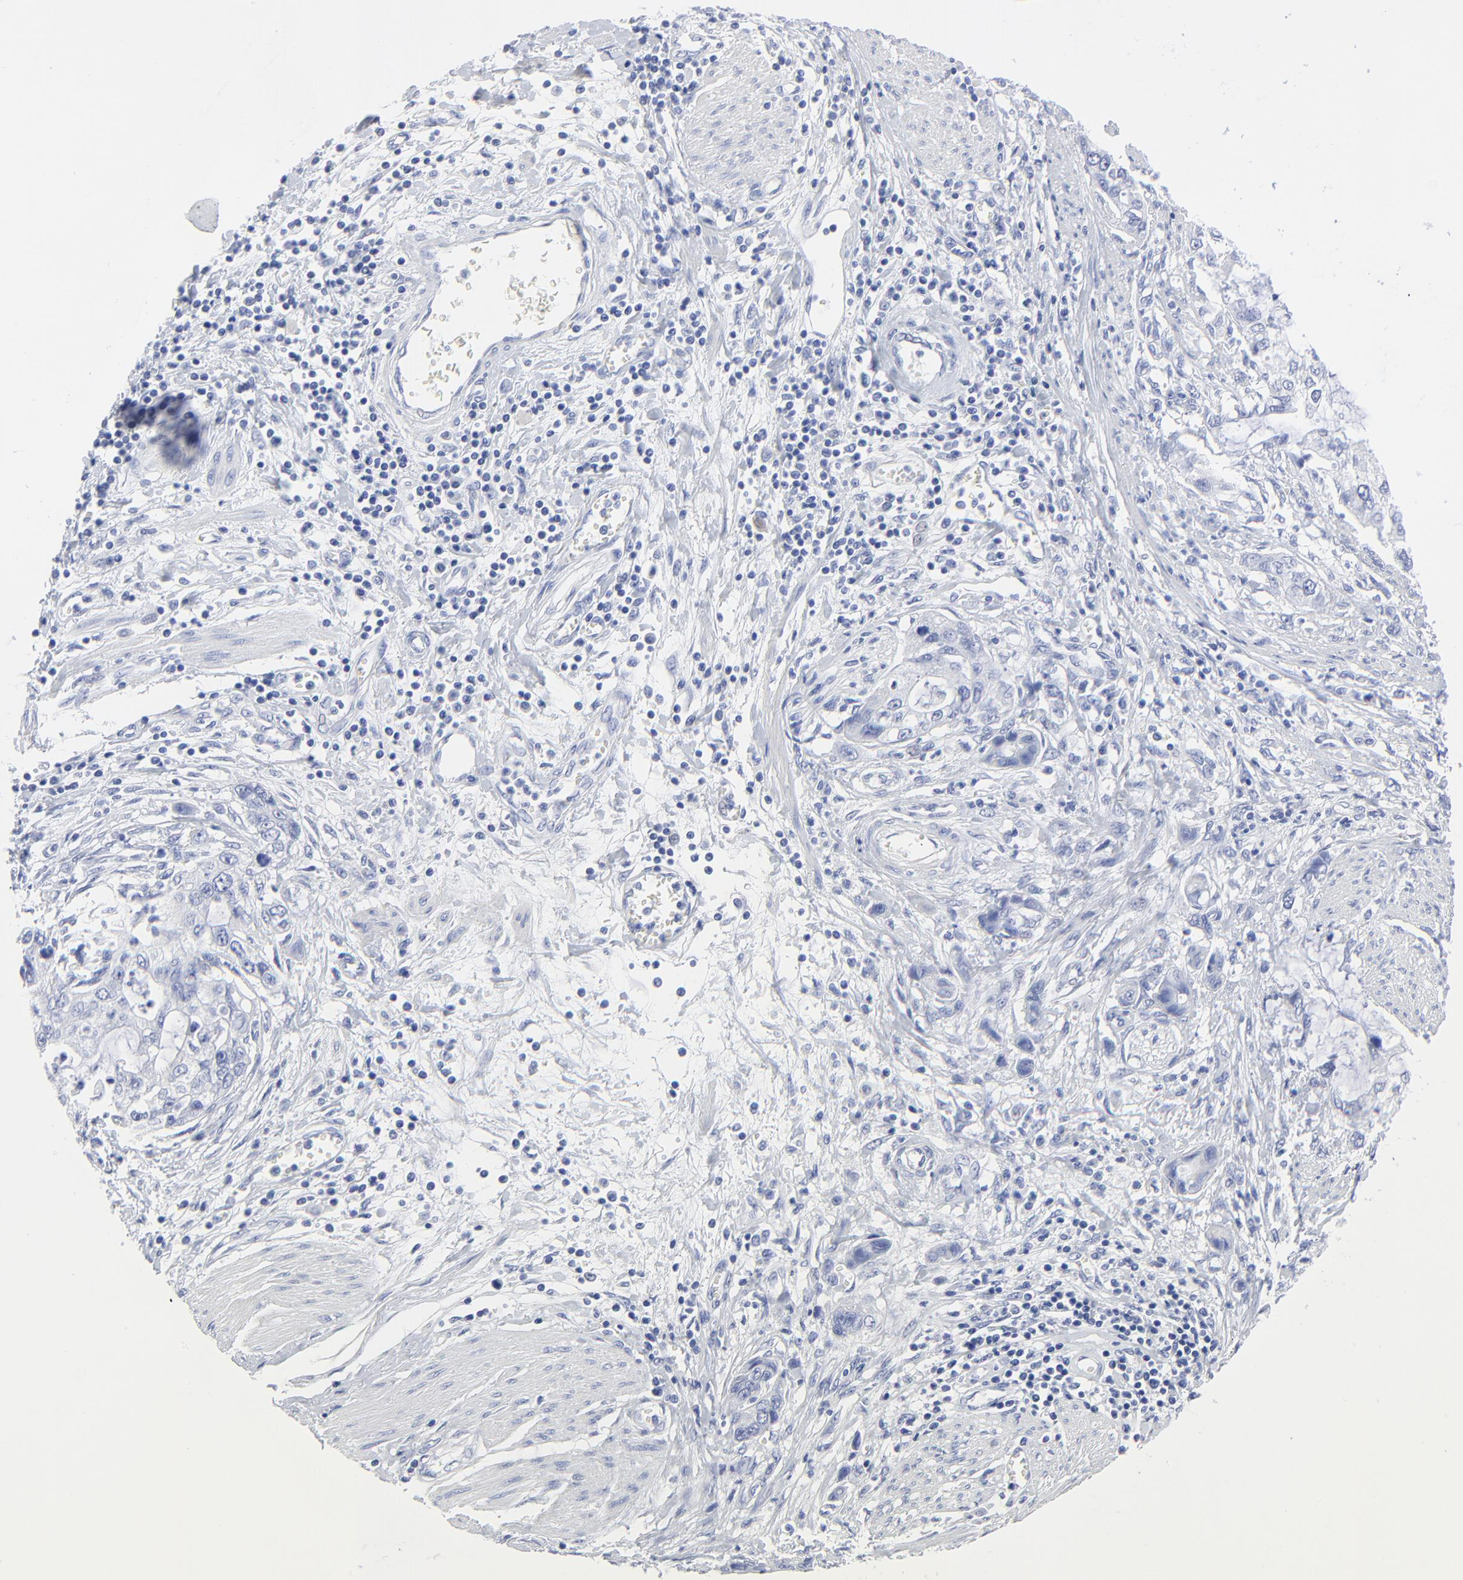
{"staining": {"intensity": "negative", "quantity": "none", "location": "none"}, "tissue": "stomach cancer", "cell_type": "Tumor cells", "image_type": "cancer", "snomed": [{"axis": "morphology", "description": "Adenocarcinoma, NOS"}, {"axis": "topography", "description": "Stomach, upper"}], "caption": "Immunohistochemistry (IHC) image of neoplastic tissue: stomach adenocarcinoma stained with DAB shows no significant protein staining in tumor cells.", "gene": "PSD3", "patient": {"sex": "female", "age": 52}}